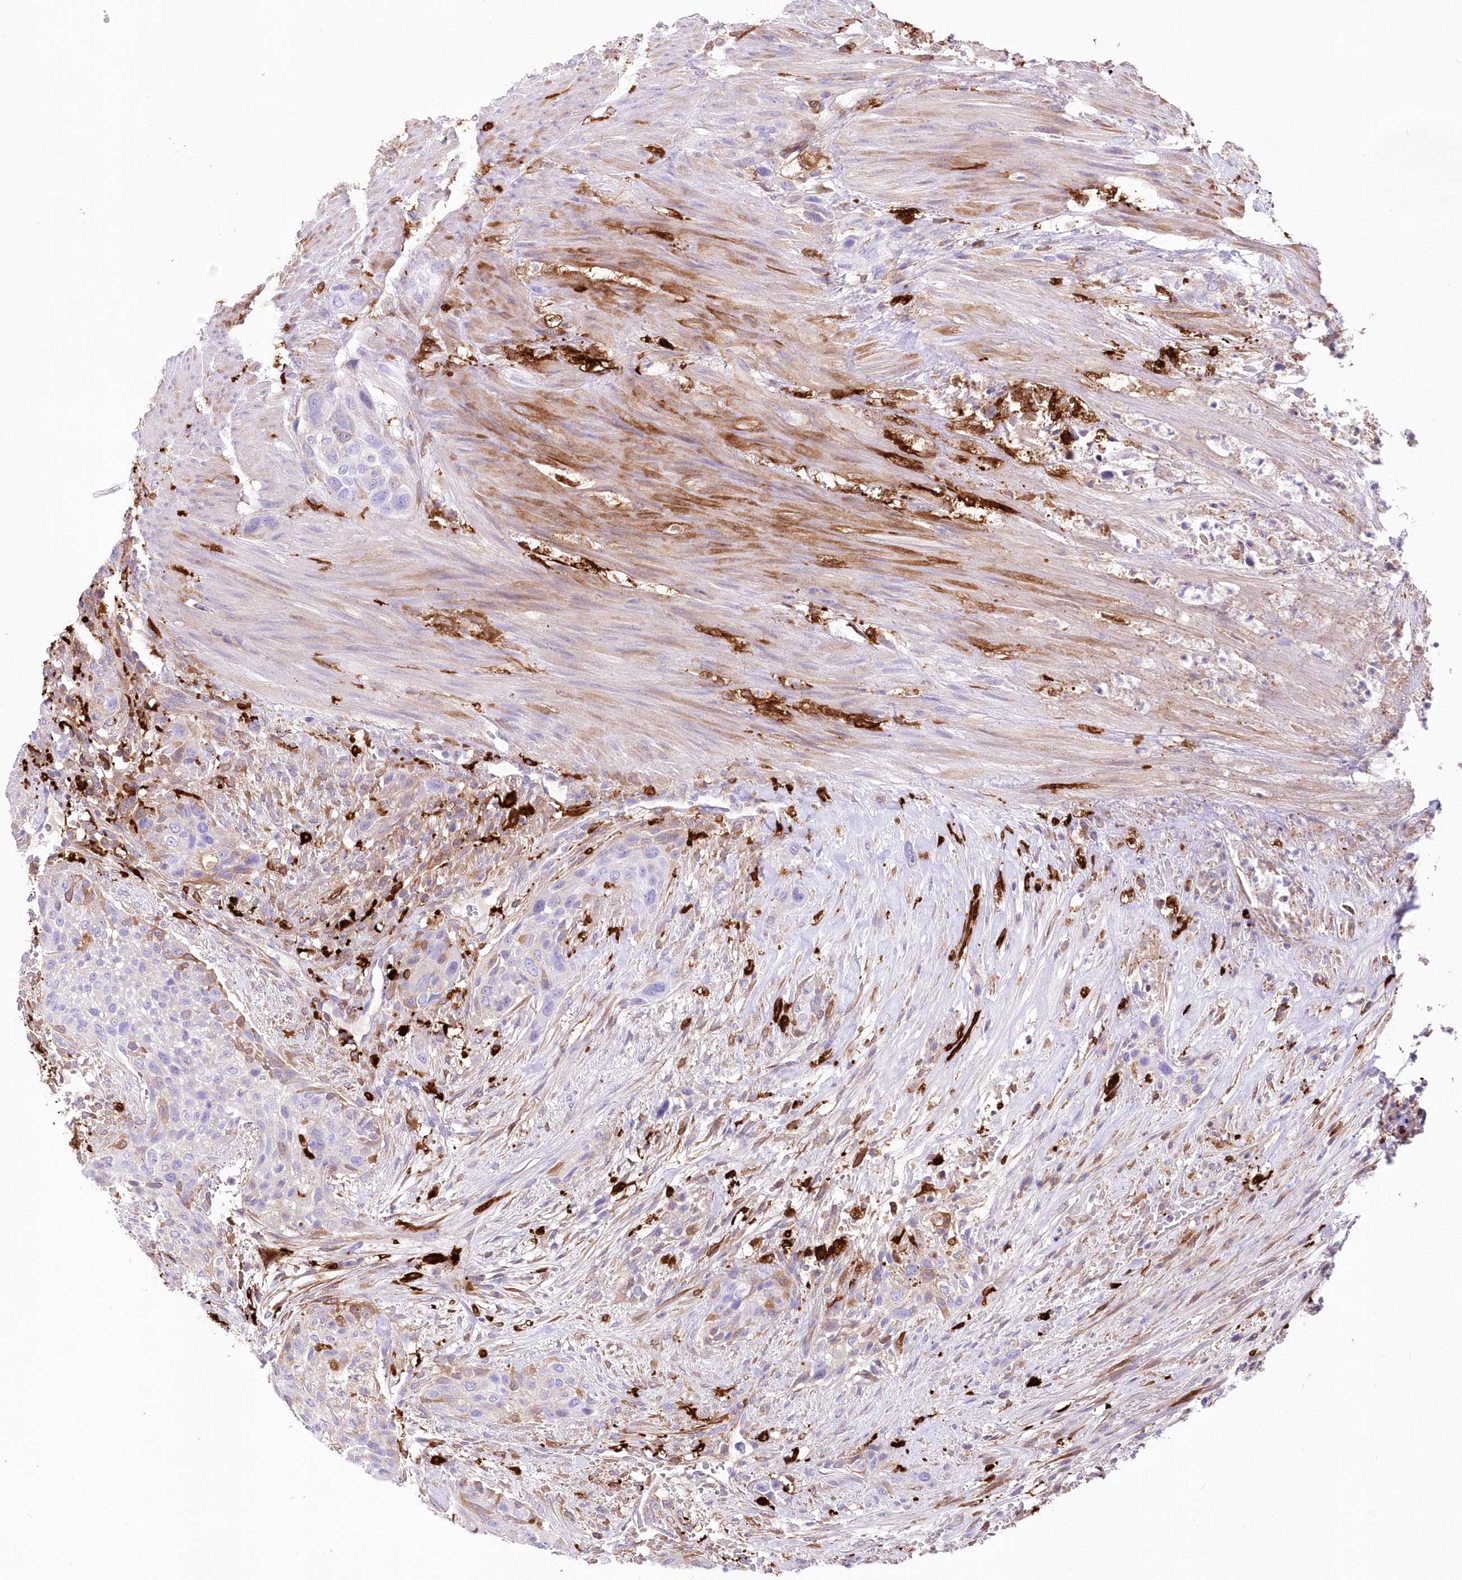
{"staining": {"intensity": "moderate", "quantity": "<25%", "location": "cytoplasmic/membranous"}, "tissue": "urothelial cancer", "cell_type": "Tumor cells", "image_type": "cancer", "snomed": [{"axis": "morphology", "description": "Urothelial carcinoma, High grade"}, {"axis": "topography", "description": "Urinary bladder"}], "caption": "Immunohistochemical staining of human urothelial carcinoma (high-grade) shows moderate cytoplasmic/membranous protein expression in about <25% of tumor cells. (brown staining indicates protein expression, while blue staining denotes nuclei).", "gene": "DNAJC19", "patient": {"sex": "male", "age": 35}}